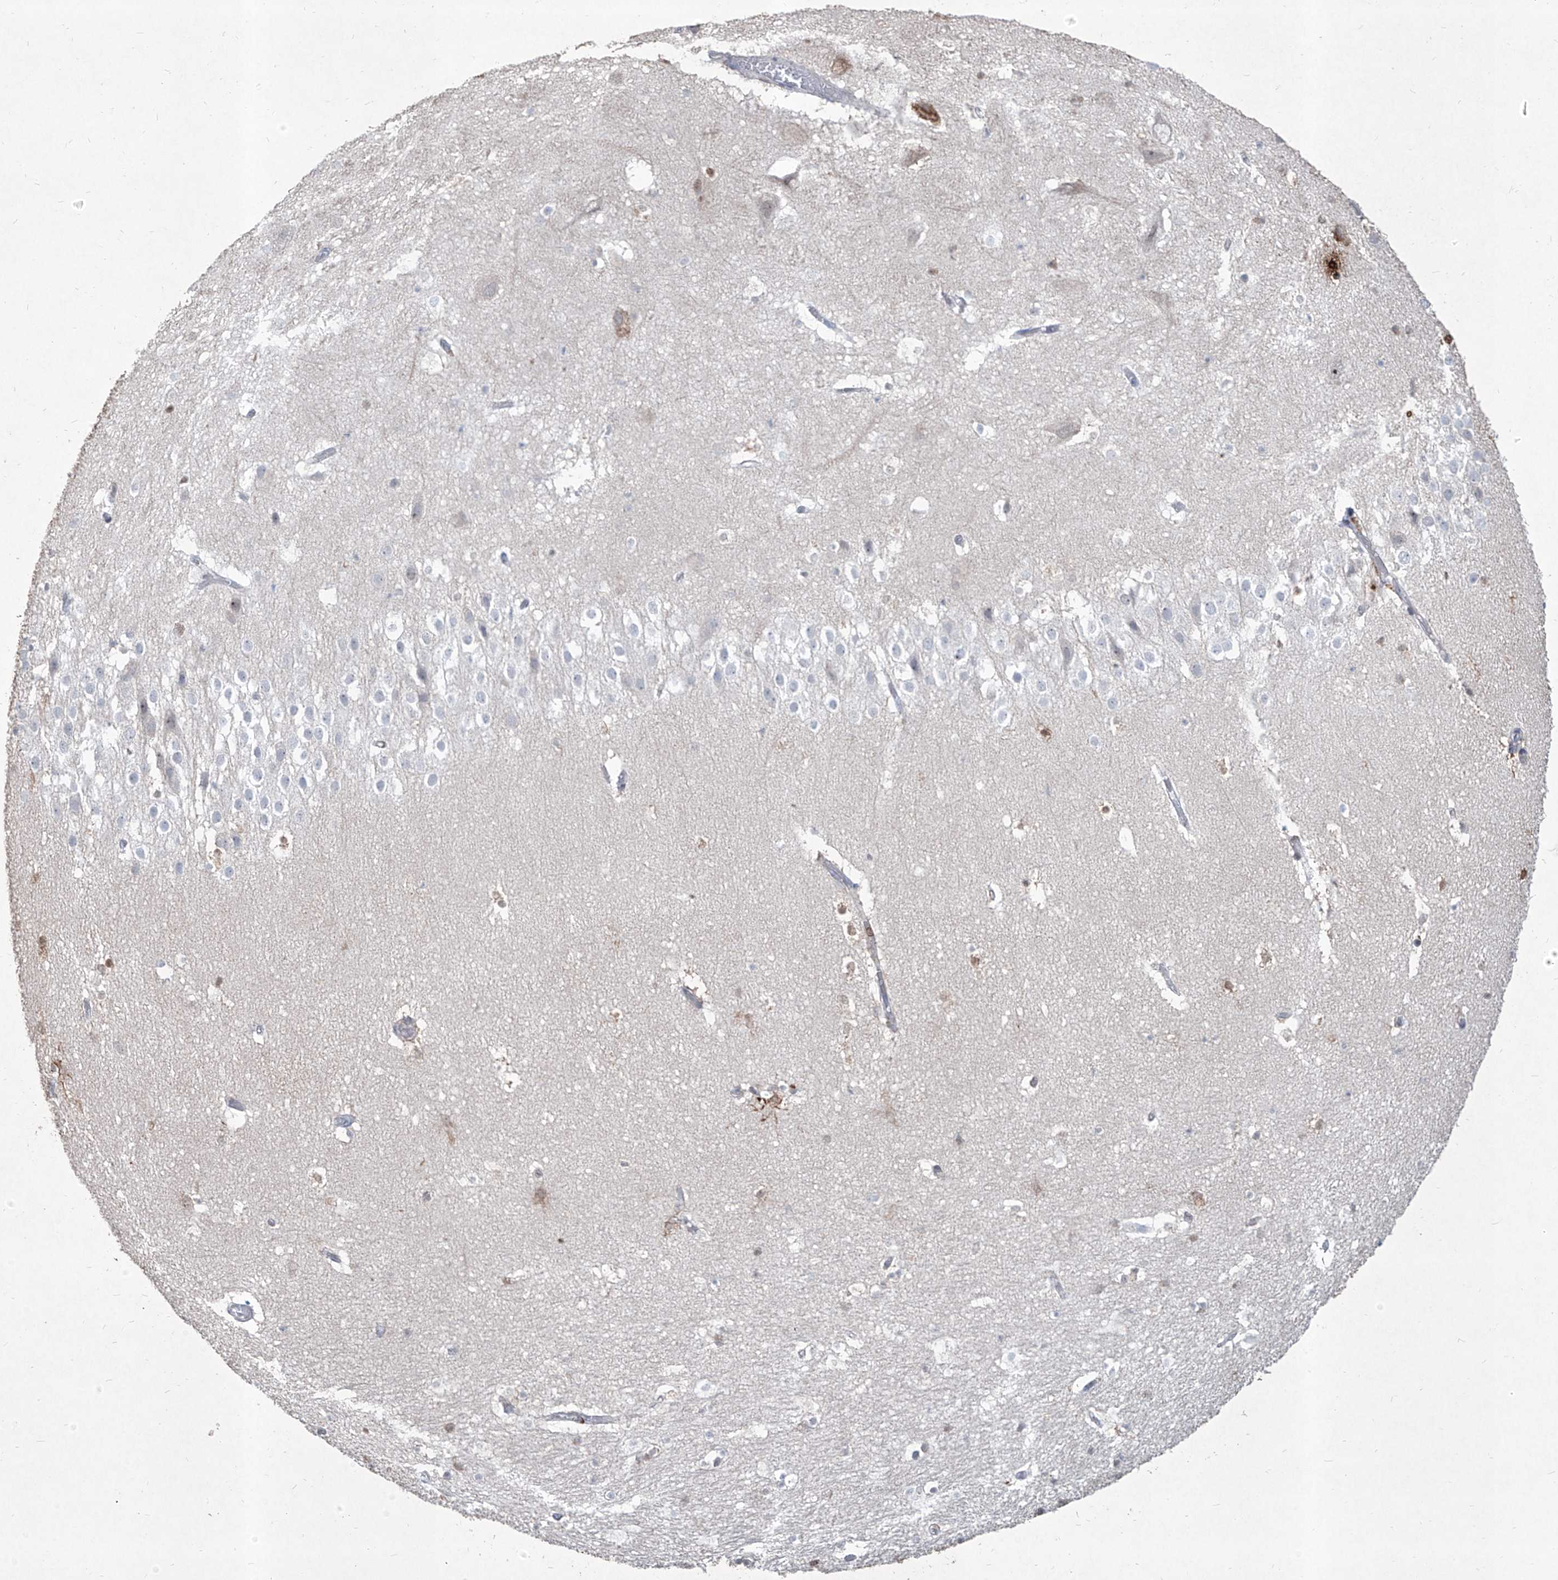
{"staining": {"intensity": "moderate", "quantity": "<25%", "location": "cytoplasmic/membranous"}, "tissue": "hippocampus", "cell_type": "Glial cells", "image_type": "normal", "snomed": [{"axis": "morphology", "description": "Normal tissue, NOS"}, {"axis": "topography", "description": "Hippocampus"}], "caption": "Immunohistochemistry (IHC) of normal hippocampus exhibits low levels of moderate cytoplasmic/membranous positivity in approximately <25% of glial cells.", "gene": "ZBTB48", "patient": {"sex": "female", "age": 52}}